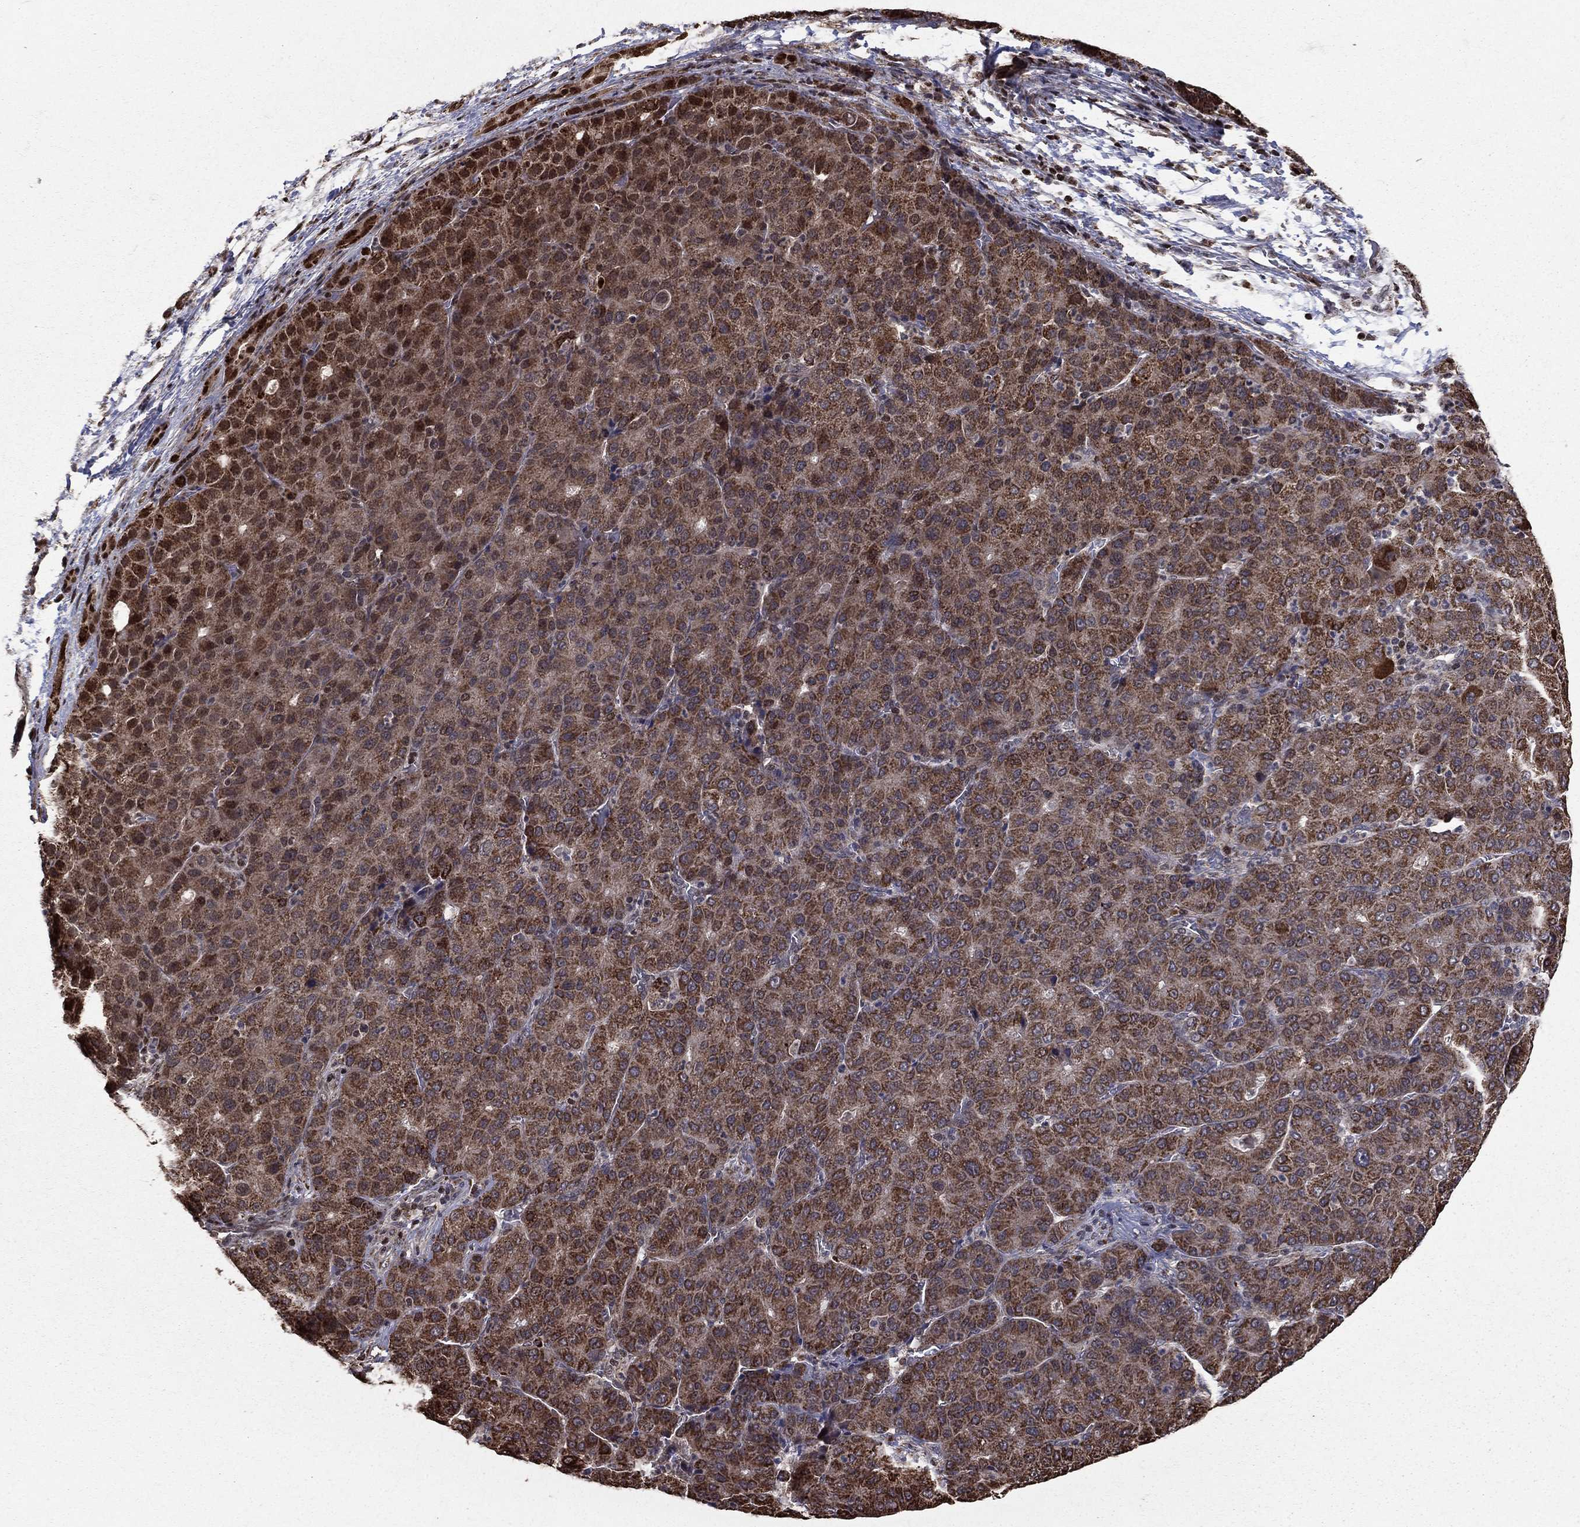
{"staining": {"intensity": "strong", "quantity": ">75%", "location": "cytoplasmic/membranous"}, "tissue": "liver cancer", "cell_type": "Tumor cells", "image_type": "cancer", "snomed": [{"axis": "morphology", "description": "Carcinoma, Hepatocellular, NOS"}, {"axis": "topography", "description": "Liver"}], "caption": "Tumor cells display high levels of strong cytoplasmic/membranous expression in approximately >75% of cells in human liver cancer.", "gene": "ACOT13", "patient": {"sex": "male", "age": 65}}